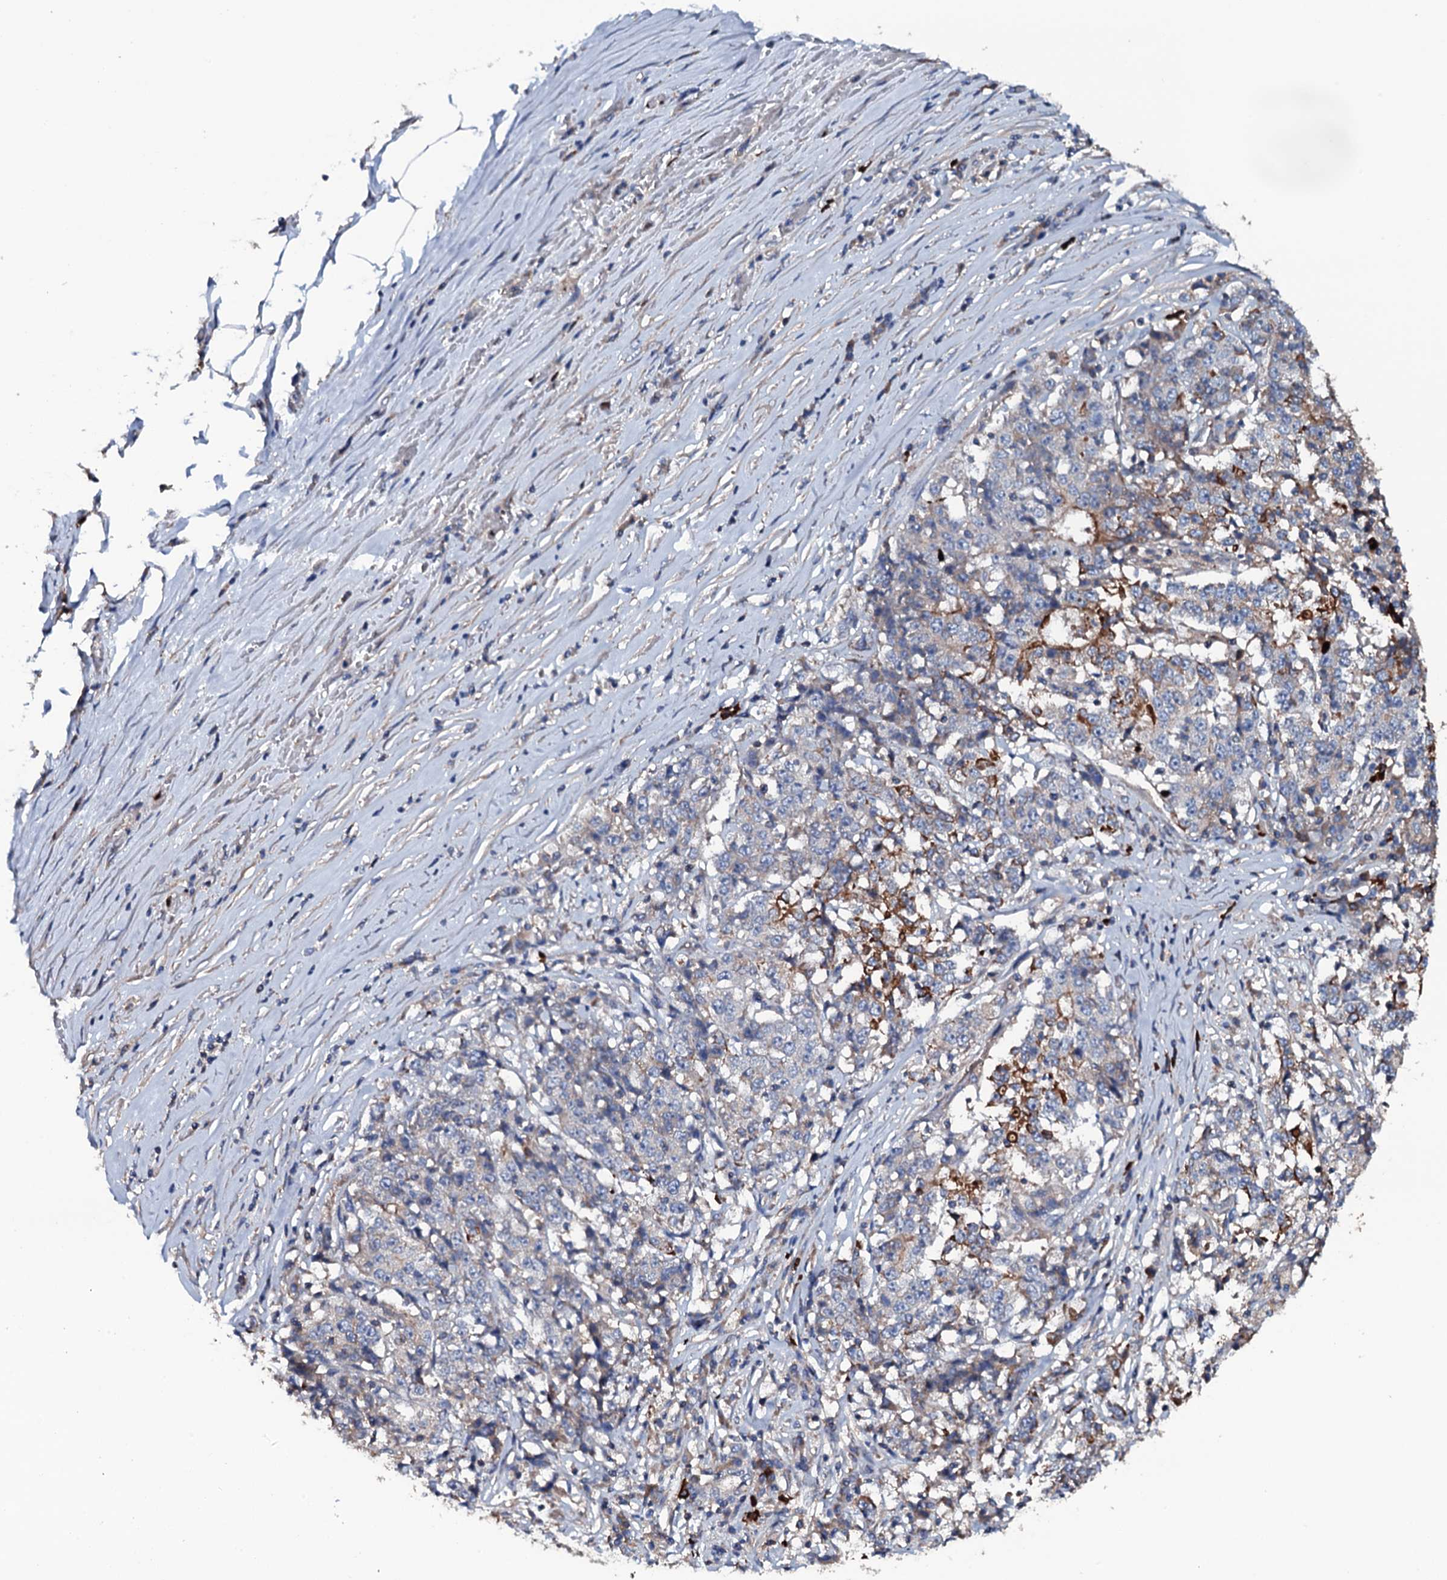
{"staining": {"intensity": "strong", "quantity": "25%-75%", "location": "cytoplasmic/membranous"}, "tissue": "stomach cancer", "cell_type": "Tumor cells", "image_type": "cancer", "snomed": [{"axis": "morphology", "description": "Adenocarcinoma, NOS"}, {"axis": "topography", "description": "Stomach"}], "caption": "Immunohistochemistry (IHC) staining of adenocarcinoma (stomach), which displays high levels of strong cytoplasmic/membranous staining in about 25%-75% of tumor cells indicating strong cytoplasmic/membranous protein staining. The staining was performed using DAB (3,3'-diaminobenzidine) (brown) for protein detection and nuclei were counterstained in hematoxylin (blue).", "gene": "NEK1", "patient": {"sex": "male", "age": 59}}